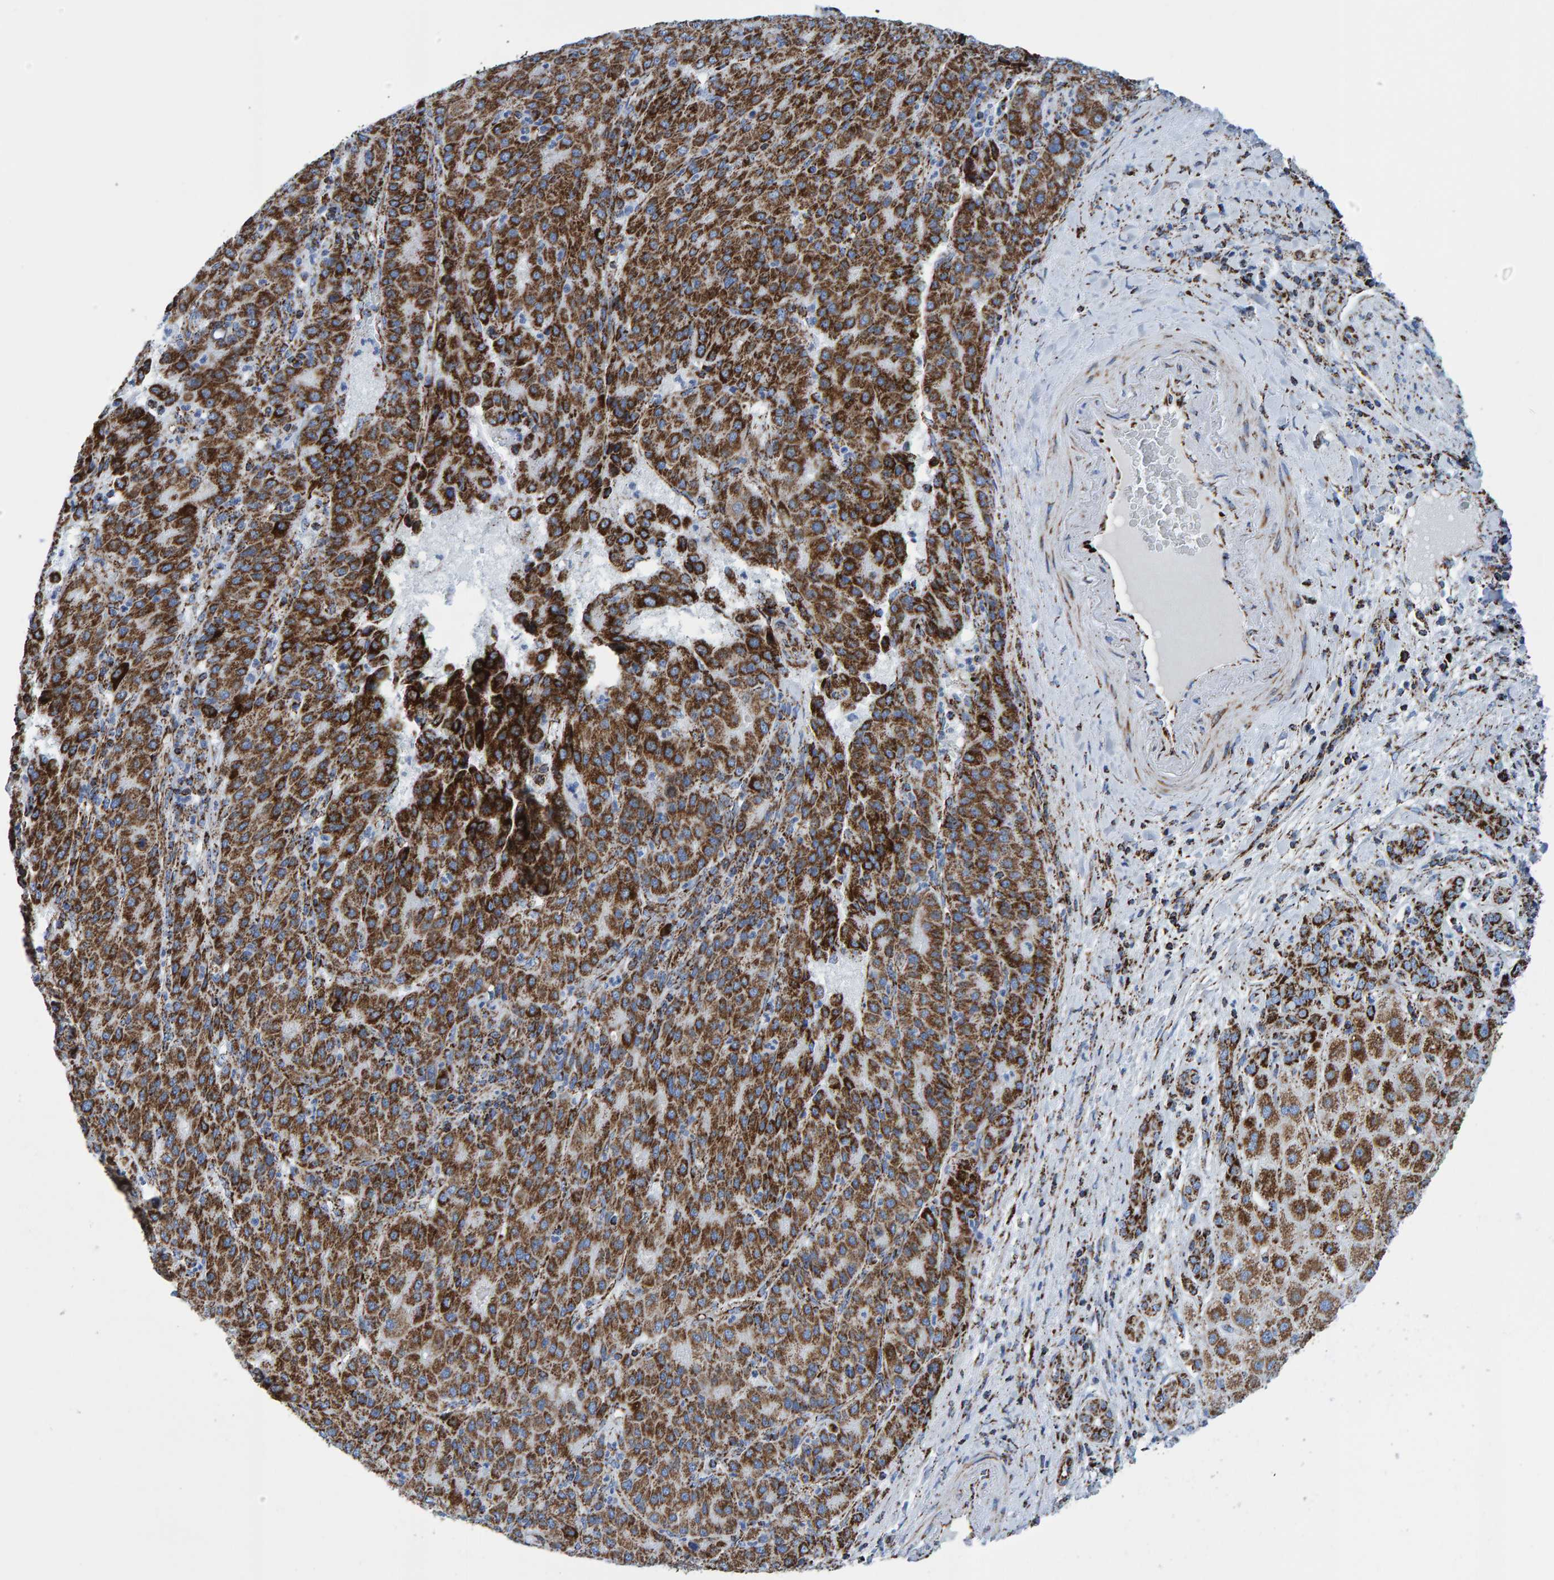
{"staining": {"intensity": "strong", "quantity": ">75%", "location": "cytoplasmic/membranous"}, "tissue": "liver cancer", "cell_type": "Tumor cells", "image_type": "cancer", "snomed": [{"axis": "morphology", "description": "Carcinoma, Hepatocellular, NOS"}, {"axis": "topography", "description": "Liver"}], "caption": "There is high levels of strong cytoplasmic/membranous positivity in tumor cells of liver cancer, as demonstrated by immunohistochemical staining (brown color).", "gene": "ENSG00000262660", "patient": {"sex": "male", "age": 65}}